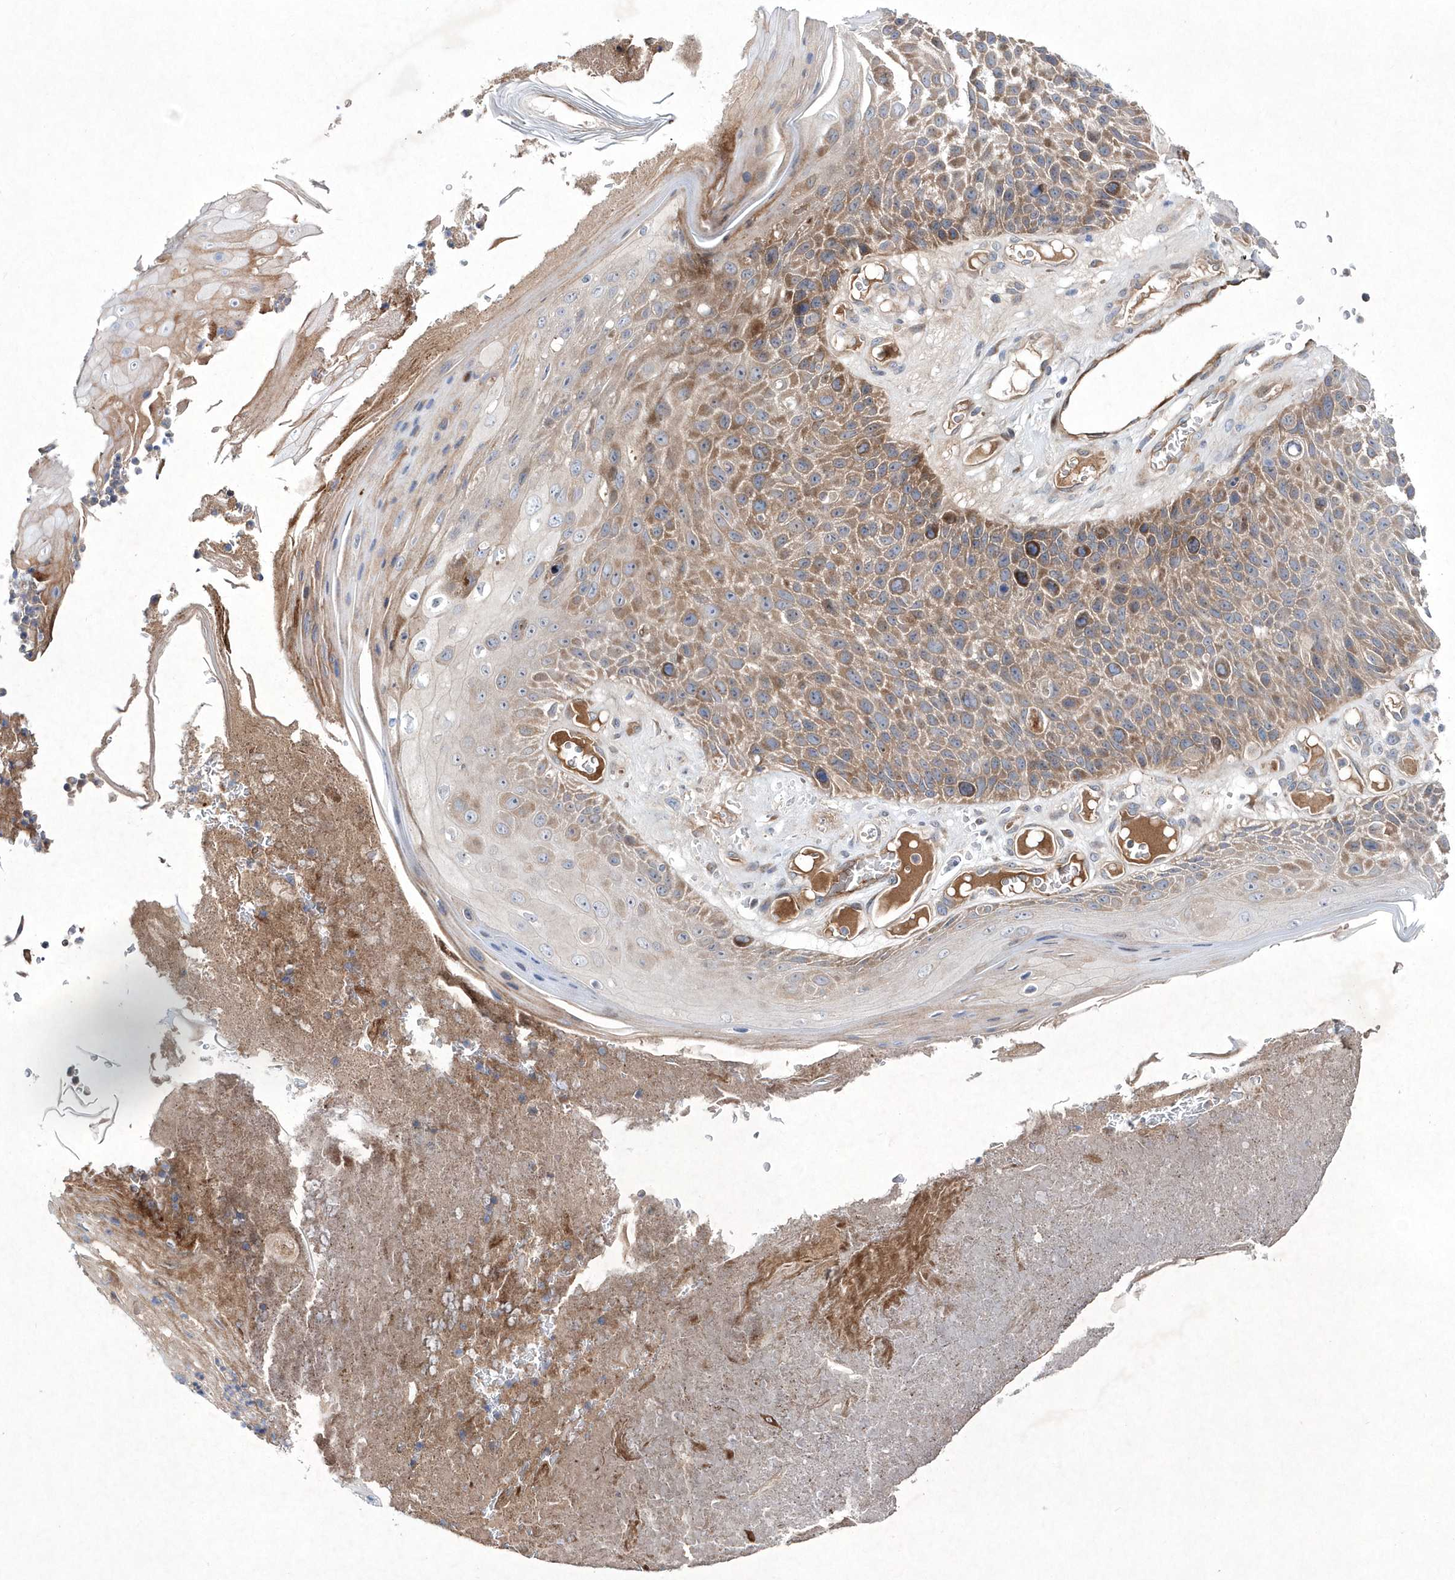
{"staining": {"intensity": "moderate", "quantity": ">75%", "location": "cytoplasmic/membranous"}, "tissue": "skin cancer", "cell_type": "Tumor cells", "image_type": "cancer", "snomed": [{"axis": "morphology", "description": "Squamous cell carcinoma, NOS"}, {"axis": "topography", "description": "Skin"}], "caption": "Immunohistochemical staining of squamous cell carcinoma (skin) exhibits medium levels of moderate cytoplasmic/membranous protein expression in about >75% of tumor cells. Using DAB (brown) and hematoxylin (blue) stains, captured at high magnification using brightfield microscopy.", "gene": "DSPP", "patient": {"sex": "female", "age": 88}}